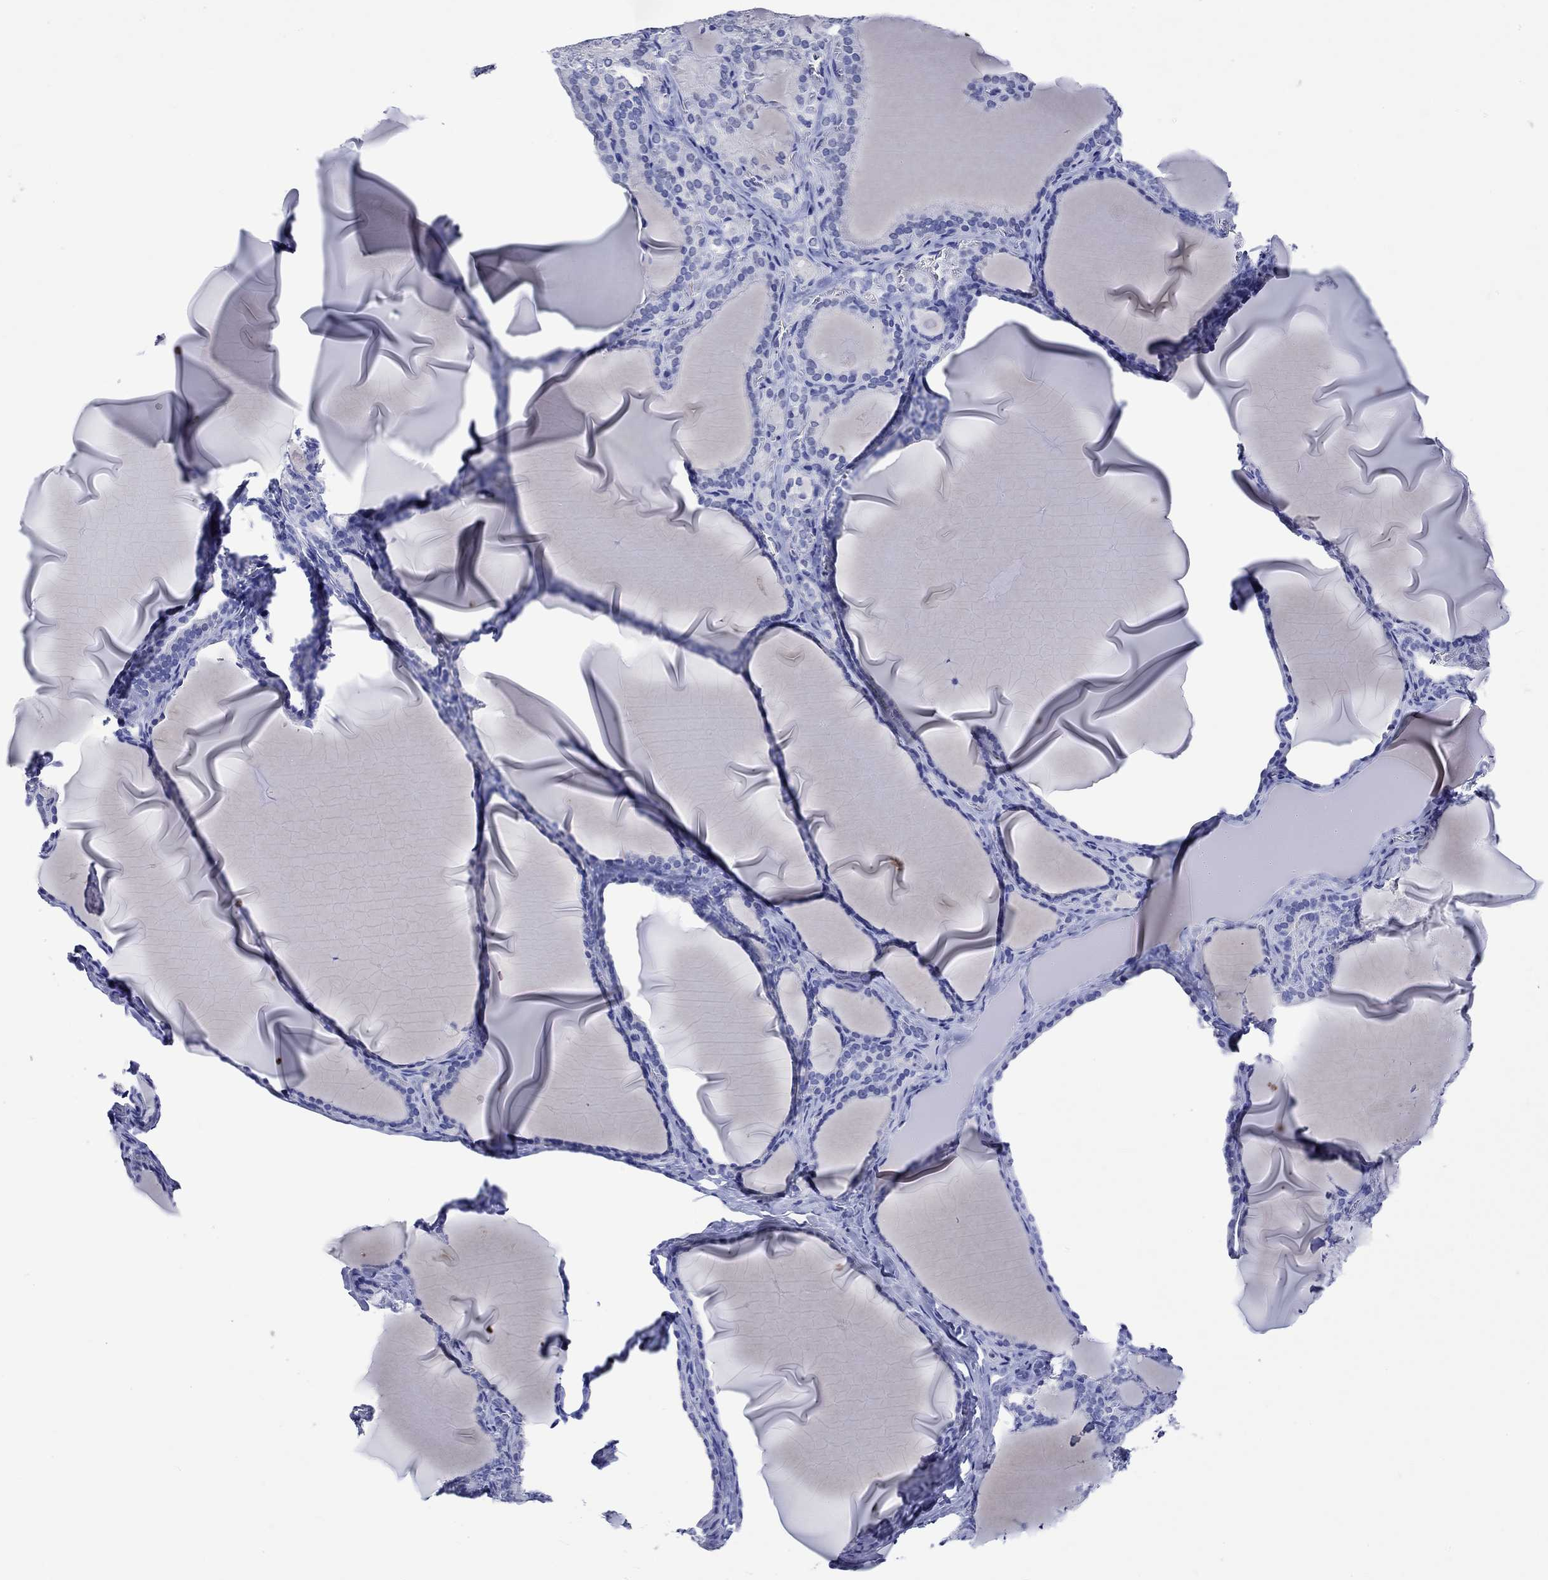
{"staining": {"intensity": "negative", "quantity": "none", "location": "none"}, "tissue": "thyroid gland", "cell_type": "Glandular cells", "image_type": "normal", "snomed": [{"axis": "morphology", "description": "Normal tissue, NOS"}, {"axis": "morphology", "description": "Hyperplasia, NOS"}, {"axis": "topography", "description": "Thyroid gland"}], "caption": "This is a photomicrograph of immunohistochemistry (IHC) staining of normal thyroid gland, which shows no positivity in glandular cells.", "gene": "KLHL35", "patient": {"sex": "female", "age": 27}}